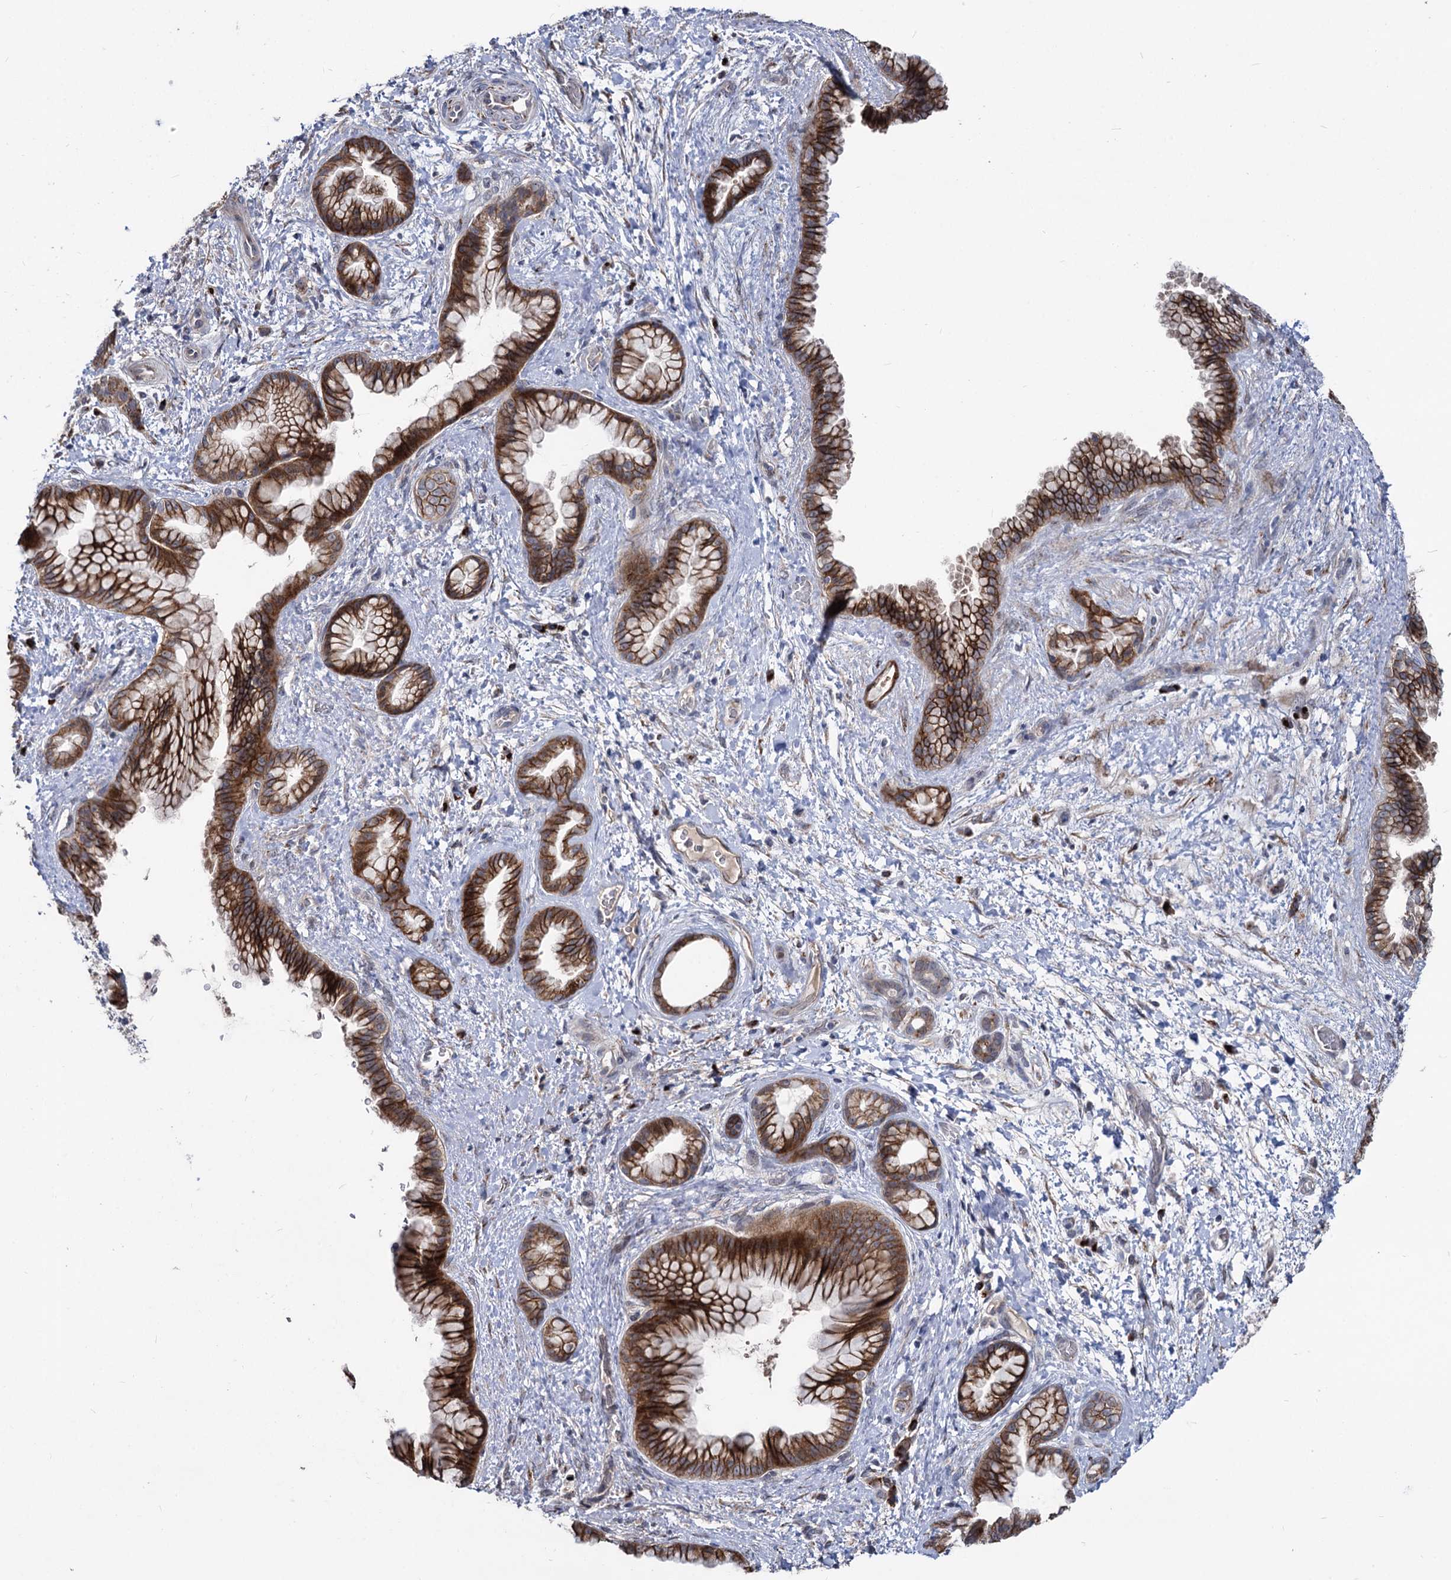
{"staining": {"intensity": "strong", "quantity": ">75%", "location": "cytoplasmic/membranous"}, "tissue": "pancreatic cancer", "cell_type": "Tumor cells", "image_type": "cancer", "snomed": [{"axis": "morphology", "description": "Adenocarcinoma, NOS"}, {"axis": "topography", "description": "Pancreas"}], "caption": "Human pancreatic cancer (adenocarcinoma) stained with a protein marker demonstrates strong staining in tumor cells.", "gene": "SMAGP", "patient": {"sex": "female", "age": 78}}